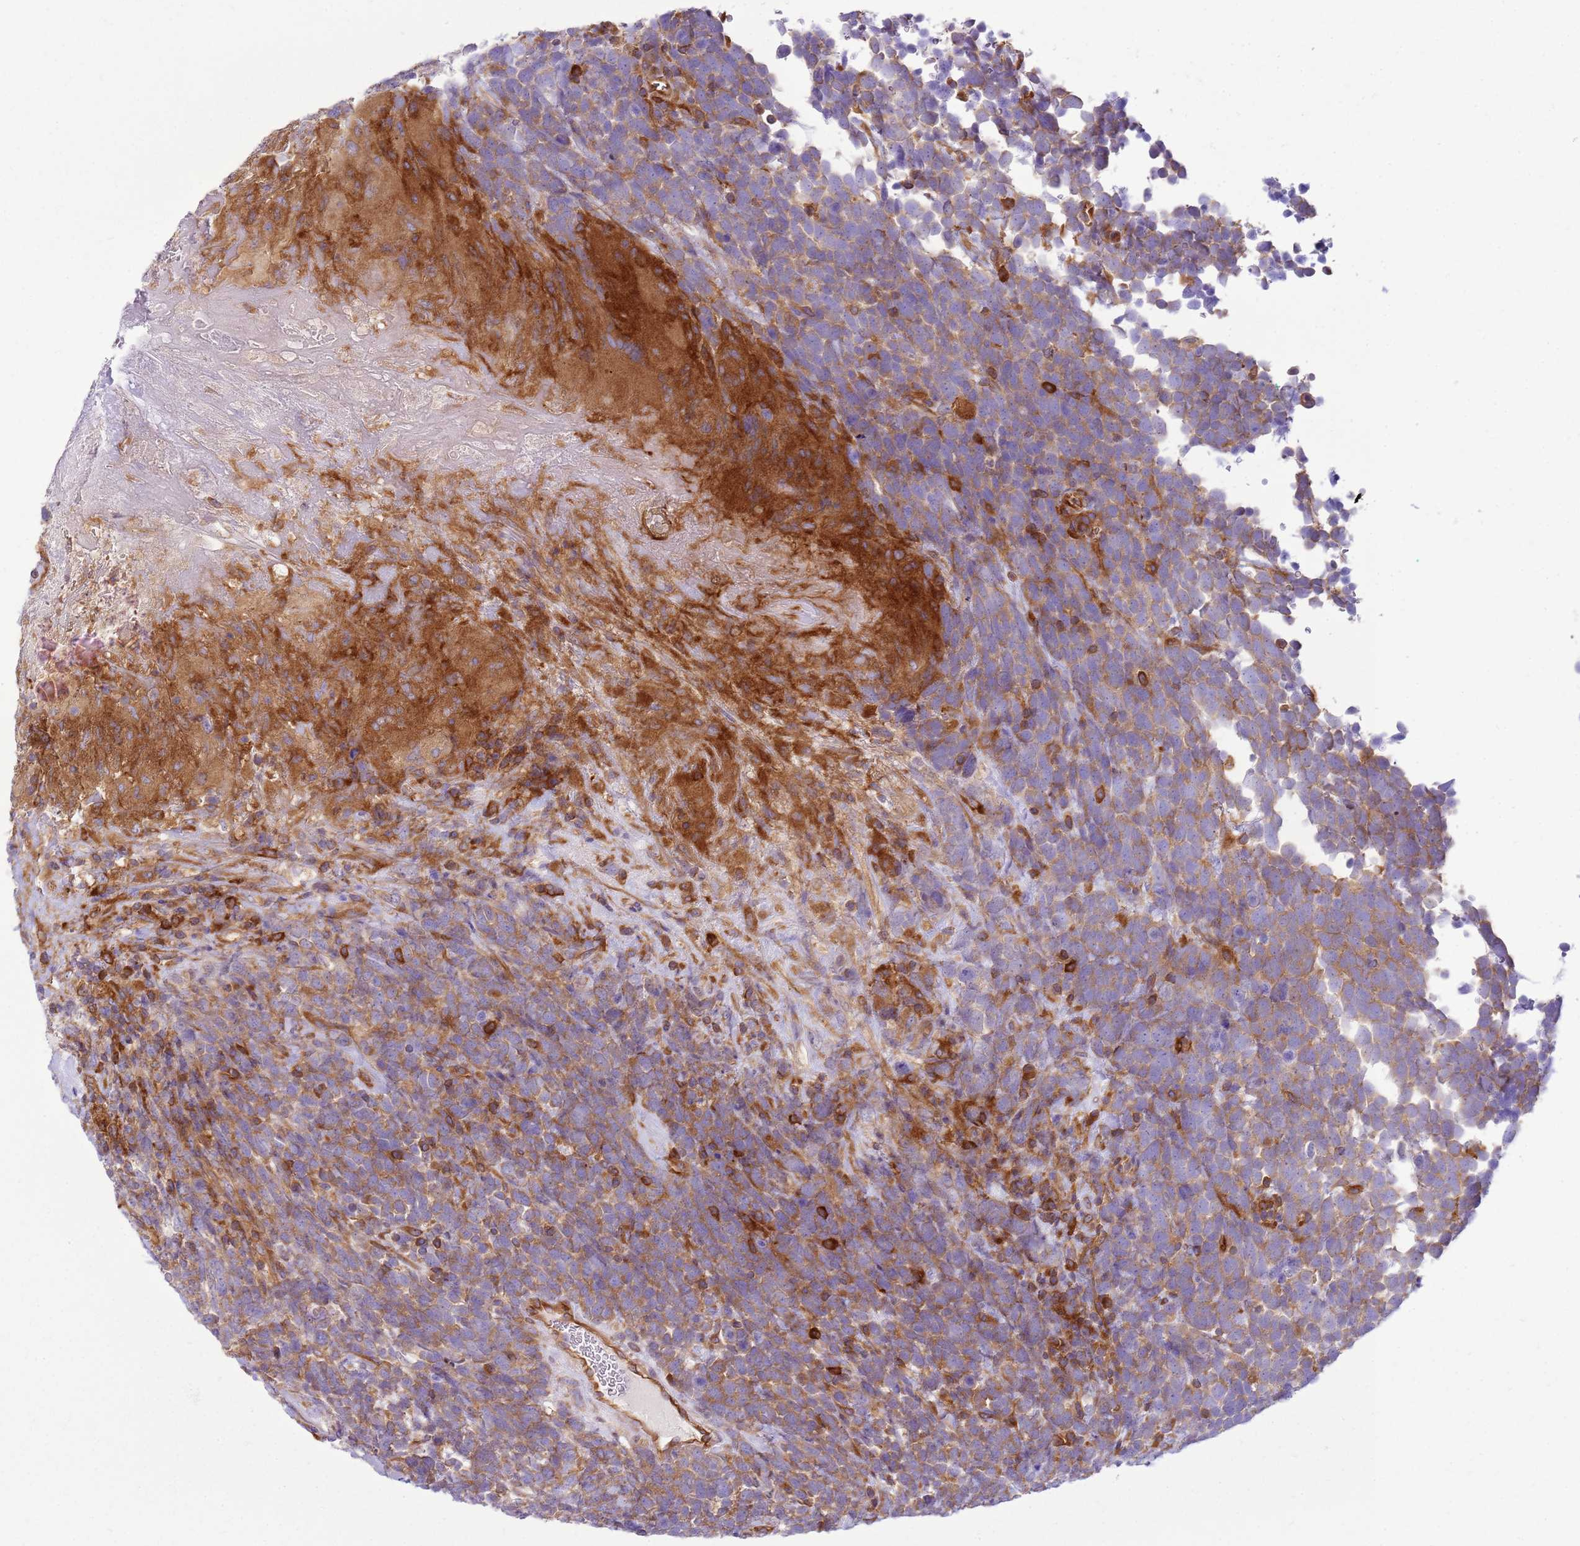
{"staining": {"intensity": "weak", "quantity": ">75%", "location": "cytoplasmic/membranous"}, "tissue": "urothelial cancer", "cell_type": "Tumor cells", "image_type": "cancer", "snomed": [{"axis": "morphology", "description": "Urothelial carcinoma, High grade"}, {"axis": "topography", "description": "Urinary bladder"}], "caption": "High-power microscopy captured an immunohistochemistry (IHC) histopathology image of urothelial cancer, revealing weak cytoplasmic/membranous staining in about >75% of tumor cells. Ihc stains the protein in brown and the nuclei are stained blue.", "gene": "SNX21", "patient": {"sex": "female", "age": 82}}